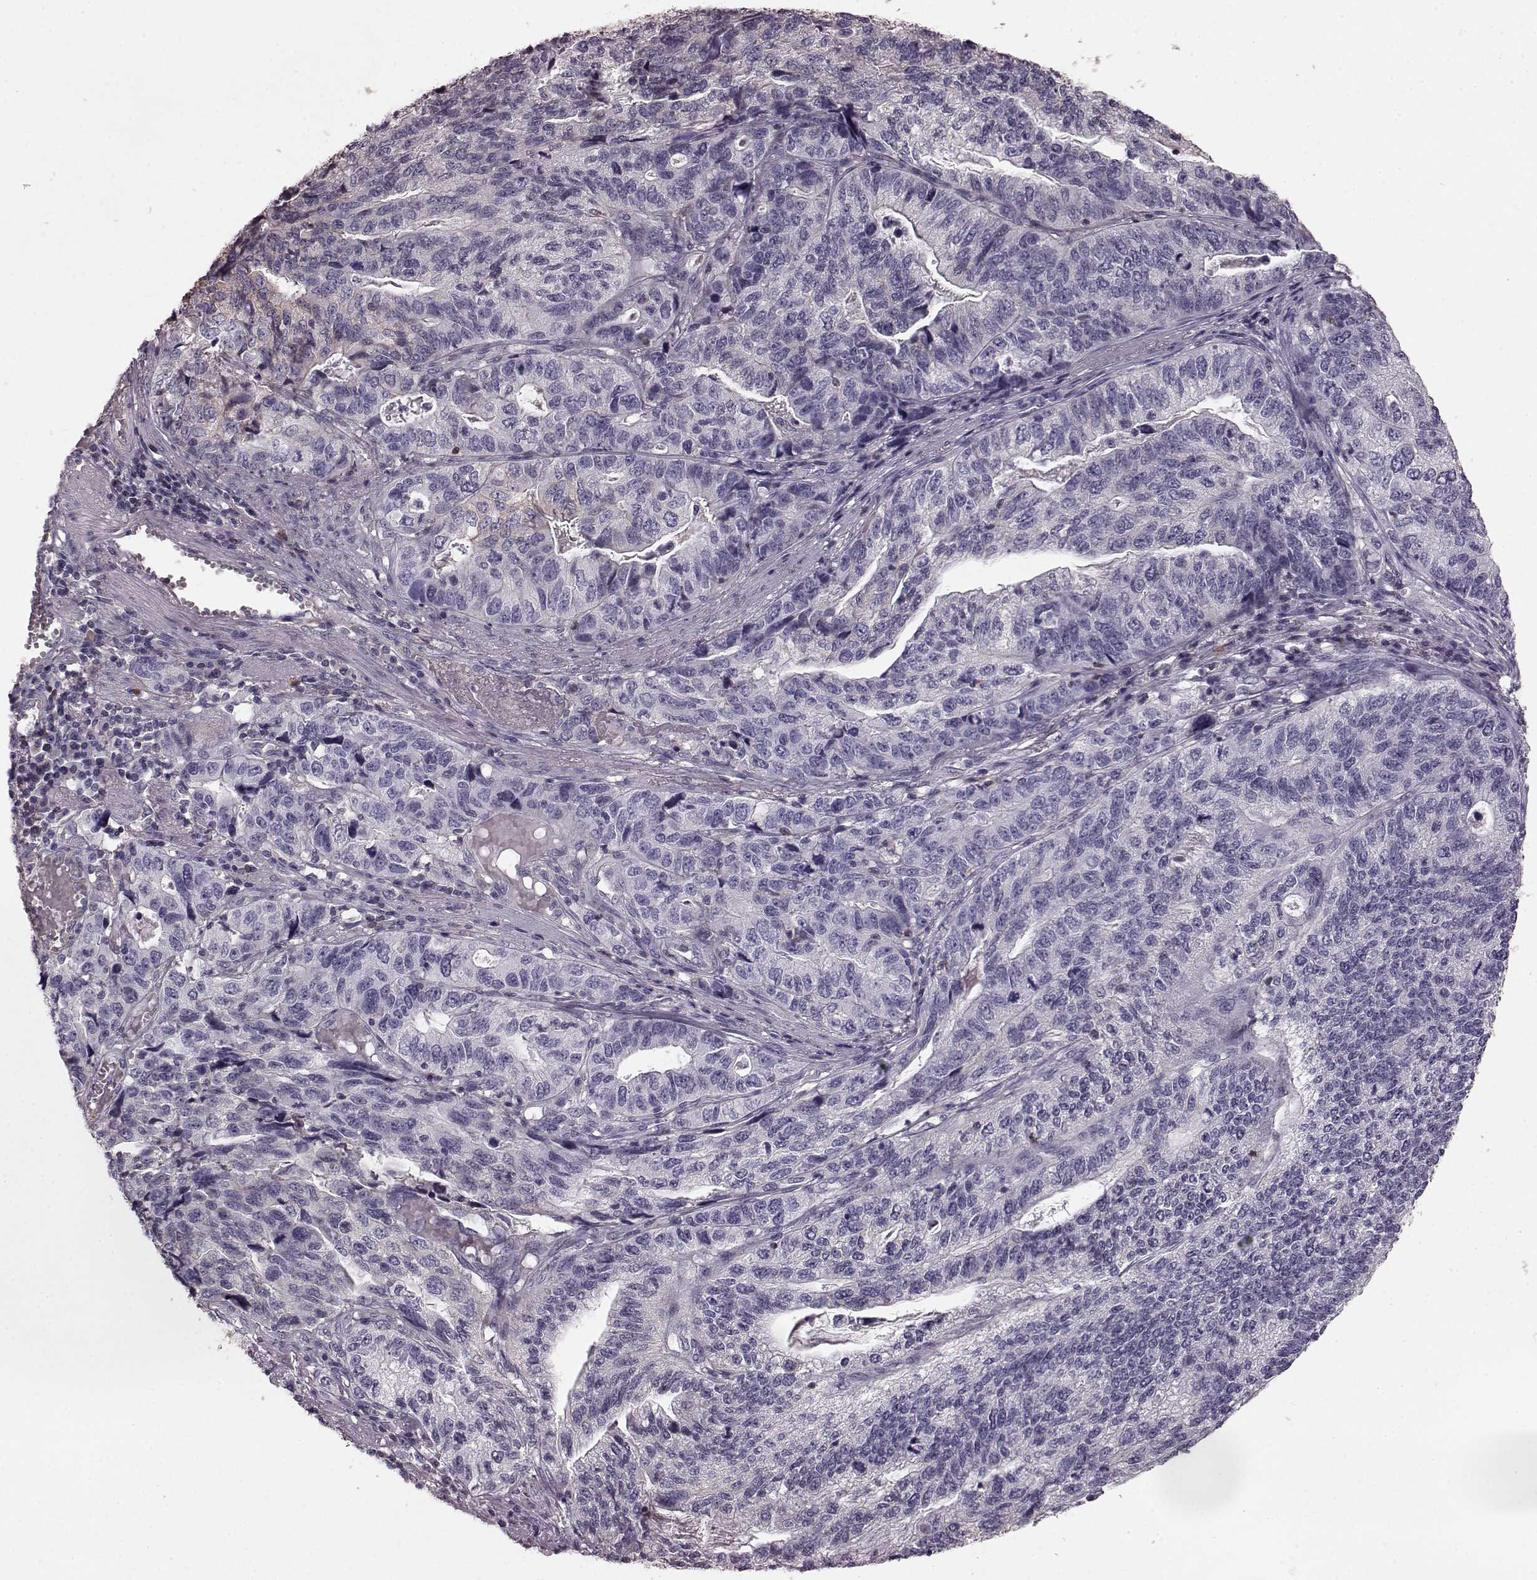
{"staining": {"intensity": "negative", "quantity": "none", "location": "none"}, "tissue": "stomach cancer", "cell_type": "Tumor cells", "image_type": "cancer", "snomed": [{"axis": "morphology", "description": "Adenocarcinoma, NOS"}, {"axis": "topography", "description": "Stomach, upper"}], "caption": "IHC photomicrograph of human adenocarcinoma (stomach) stained for a protein (brown), which displays no positivity in tumor cells. (Brightfield microscopy of DAB immunohistochemistry (IHC) at high magnification).", "gene": "PDCD1", "patient": {"sex": "female", "age": 67}}